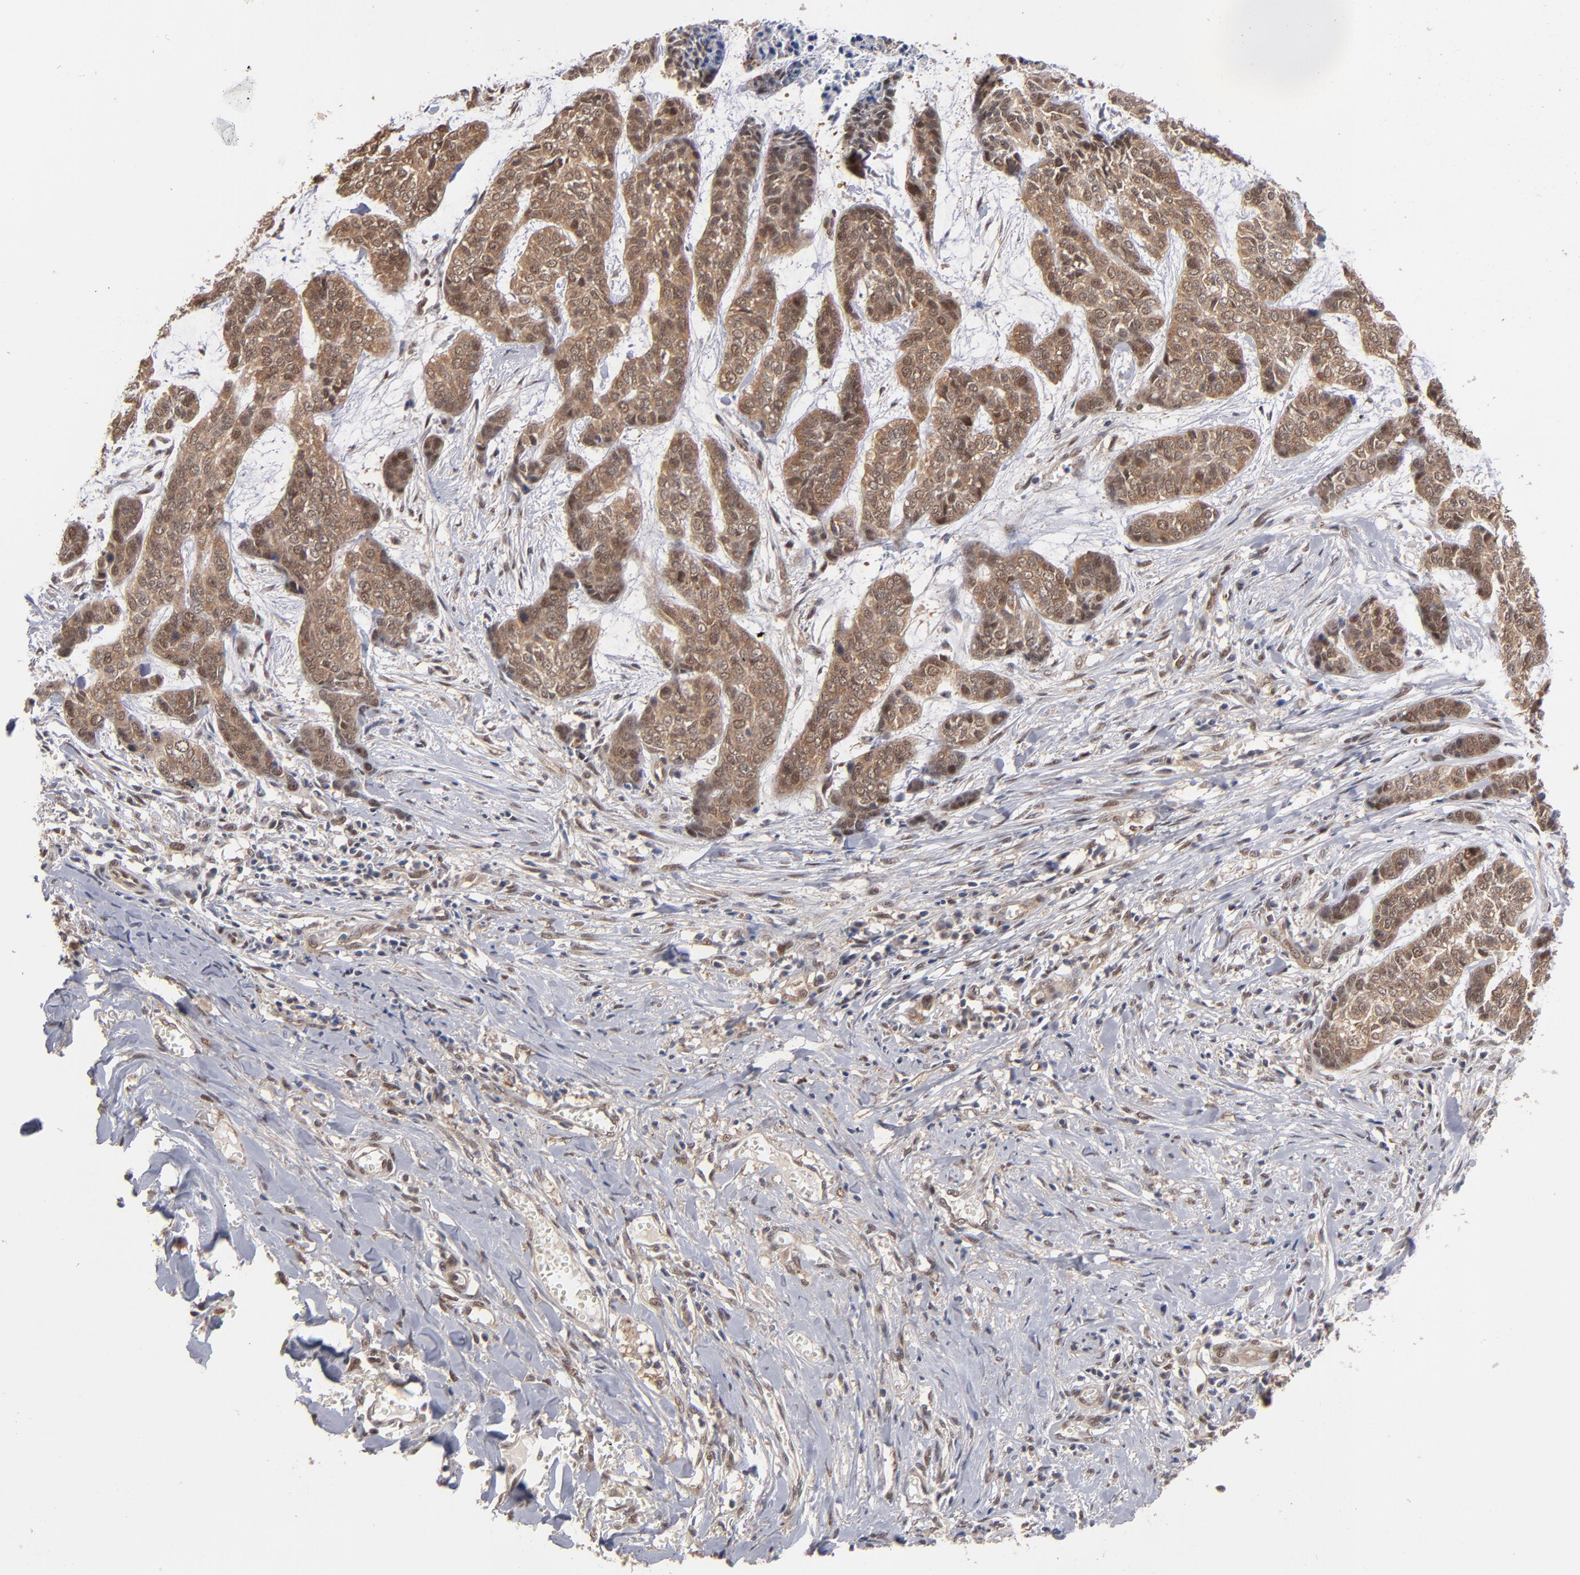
{"staining": {"intensity": "moderate", "quantity": ">75%", "location": "cytoplasmic/membranous,nuclear"}, "tissue": "skin cancer", "cell_type": "Tumor cells", "image_type": "cancer", "snomed": [{"axis": "morphology", "description": "Basal cell carcinoma"}, {"axis": "topography", "description": "Skin"}], "caption": "Skin cancer stained with a protein marker reveals moderate staining in tumor cells.", "gene": "HUWE1", "patient": {"sex": "female", "age": 64}}